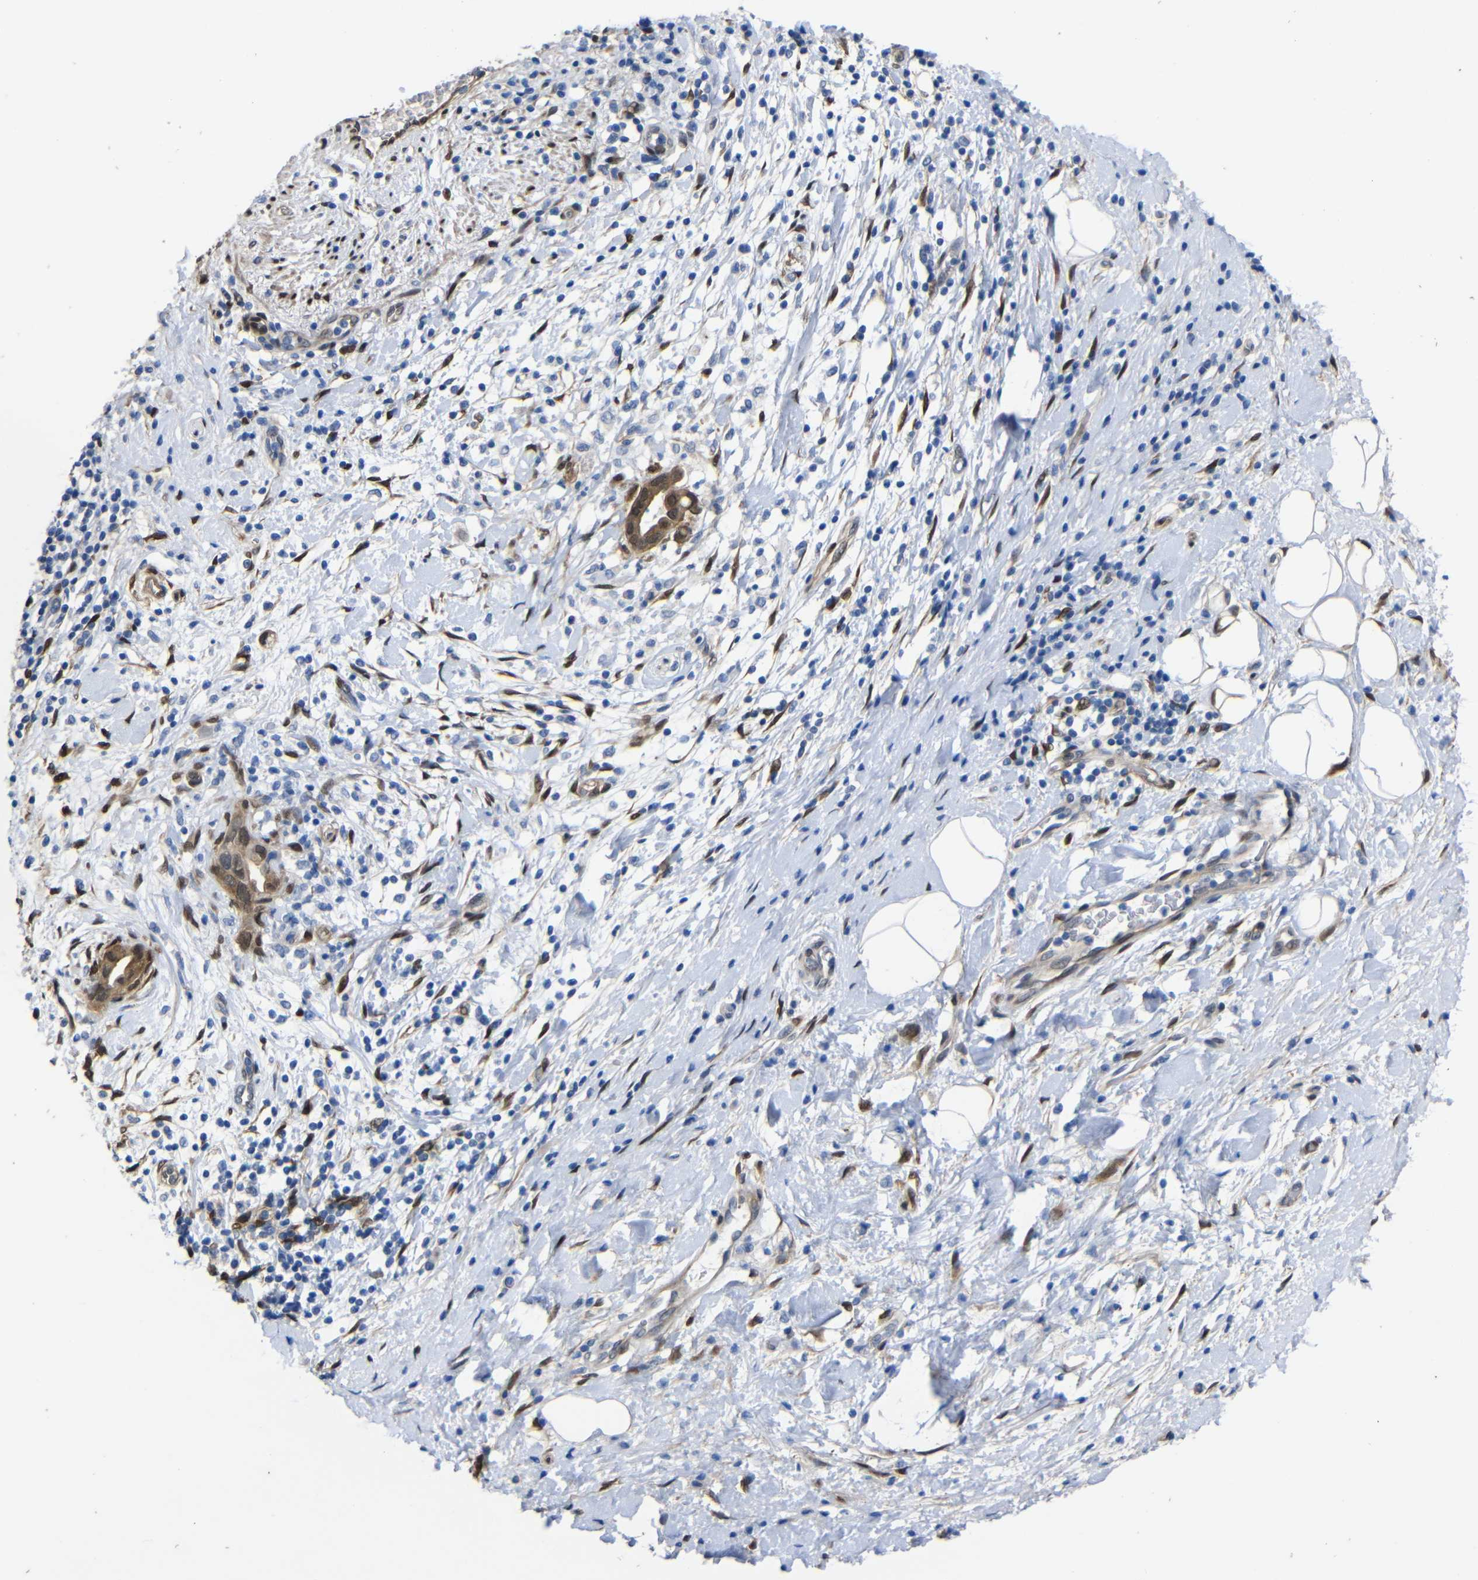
{"staining": {"intensity": "strong", "quantity": ">75%", "location": "cytoplasmic/membranous,nuclear"}, "tissue": "pancreatic cancer", "cell_type": "Tumor cells", "image_type": "cancer", "snomed": [{"axis": "morphology", "description": "Adenocarcinoma, NOS"}, {"axis": "topography", "description": "Pancreas"}], "caption": "This is an image of IHC staining of pancreatic cancer (adenocarcinoma), which shows strong expression in the cytoplasmic/membranous and nuclear of tumor cells.", "gene": "YAP1", "patient": {"sex": "male", "age": 55}}